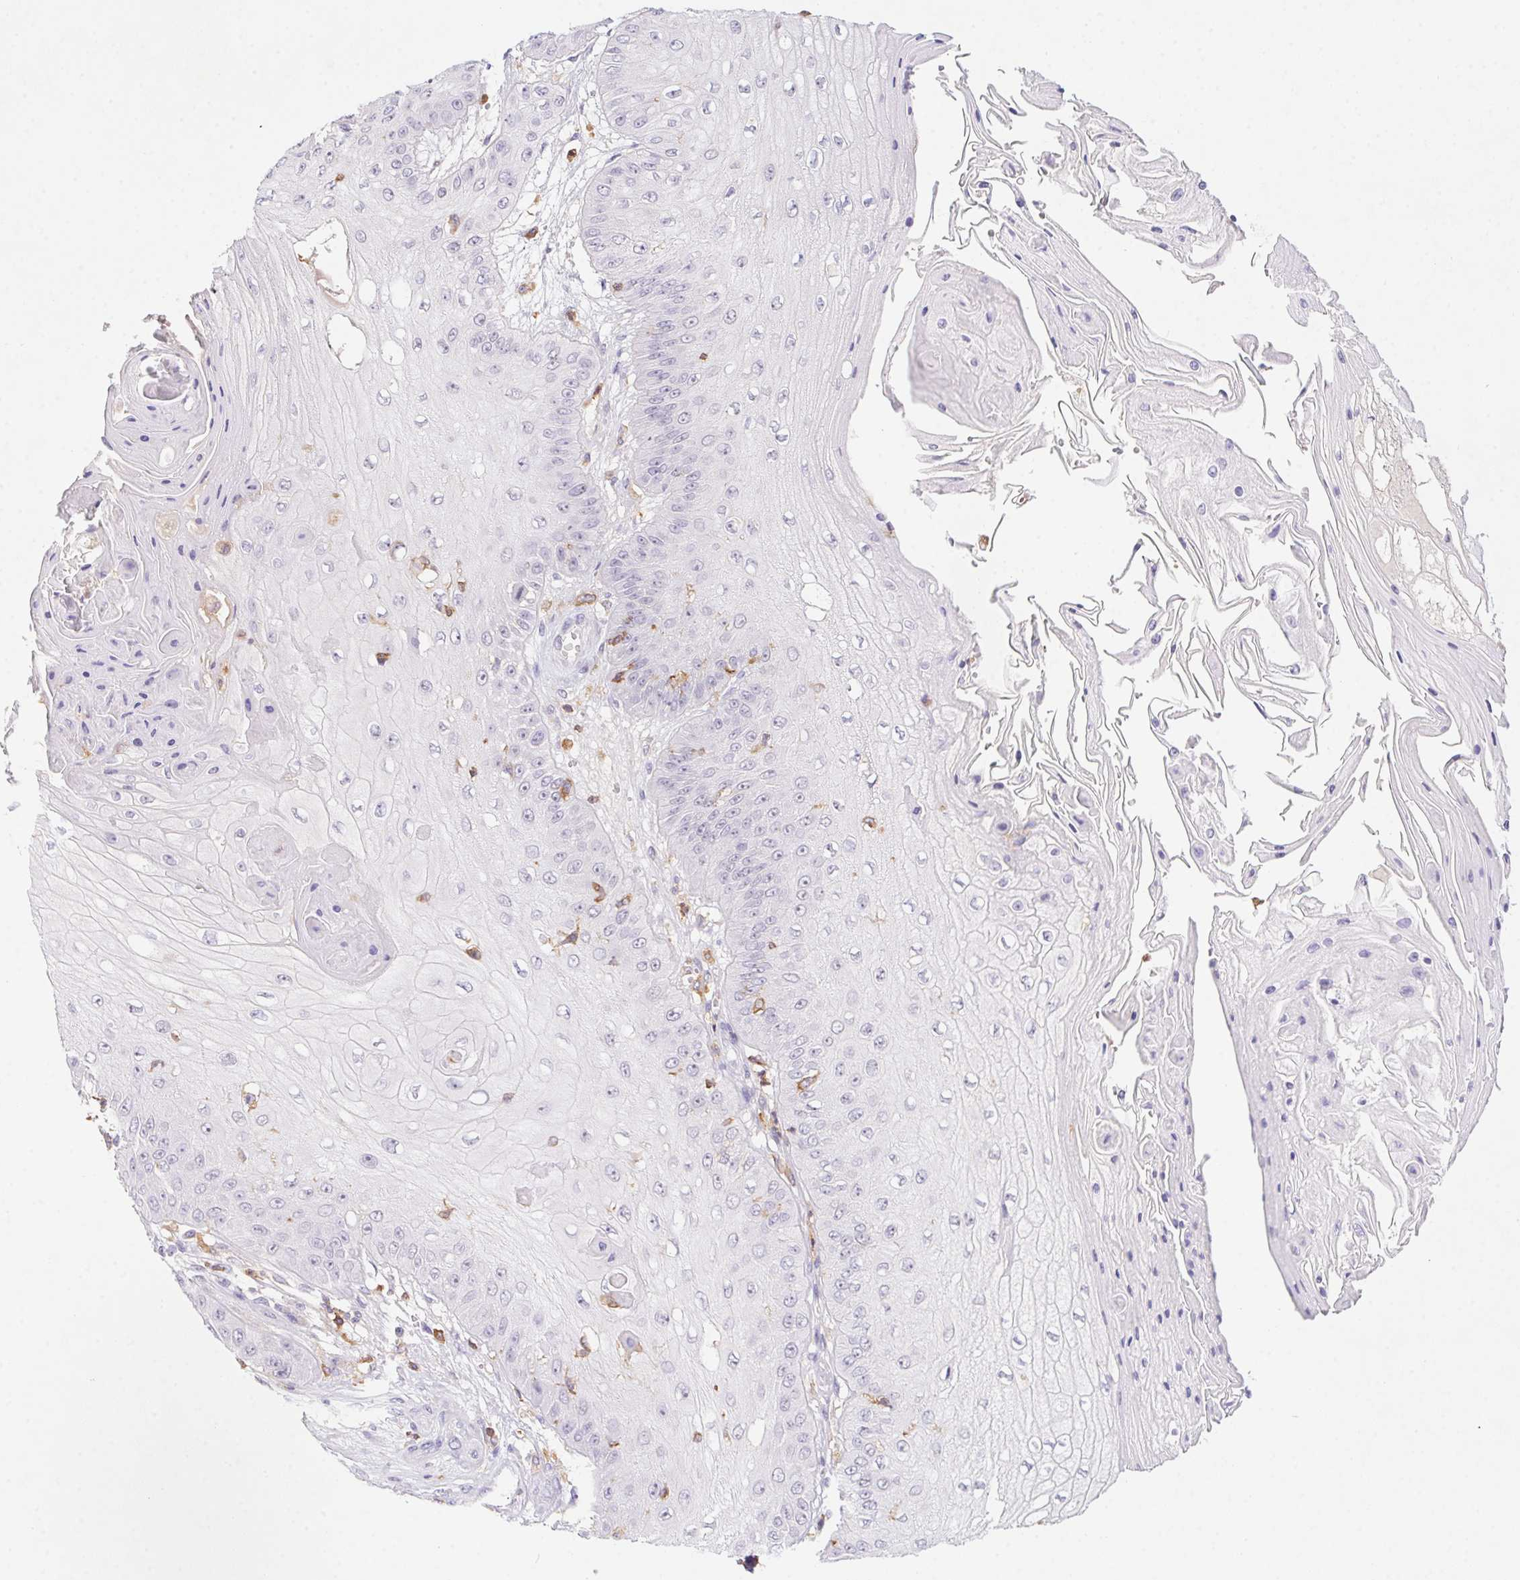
{"staining": {"intensity": "negative", "quantity": "none", "location": "none"}, "tissue": "skin cancer", "cell_type": "Tumor cells", "image_type": "cancer", "snomed": [{"axis": "morphology", "description": "Squamous cell carcinoma, NOS"}, {"axis": "topography", "description": "Skin"}], "caption": "Tumor cells show no significant protein positivity in skin squamous cell carcinoma.", "gene": "APBB1IP", "patient": {"sex": "male", "age": 70}}